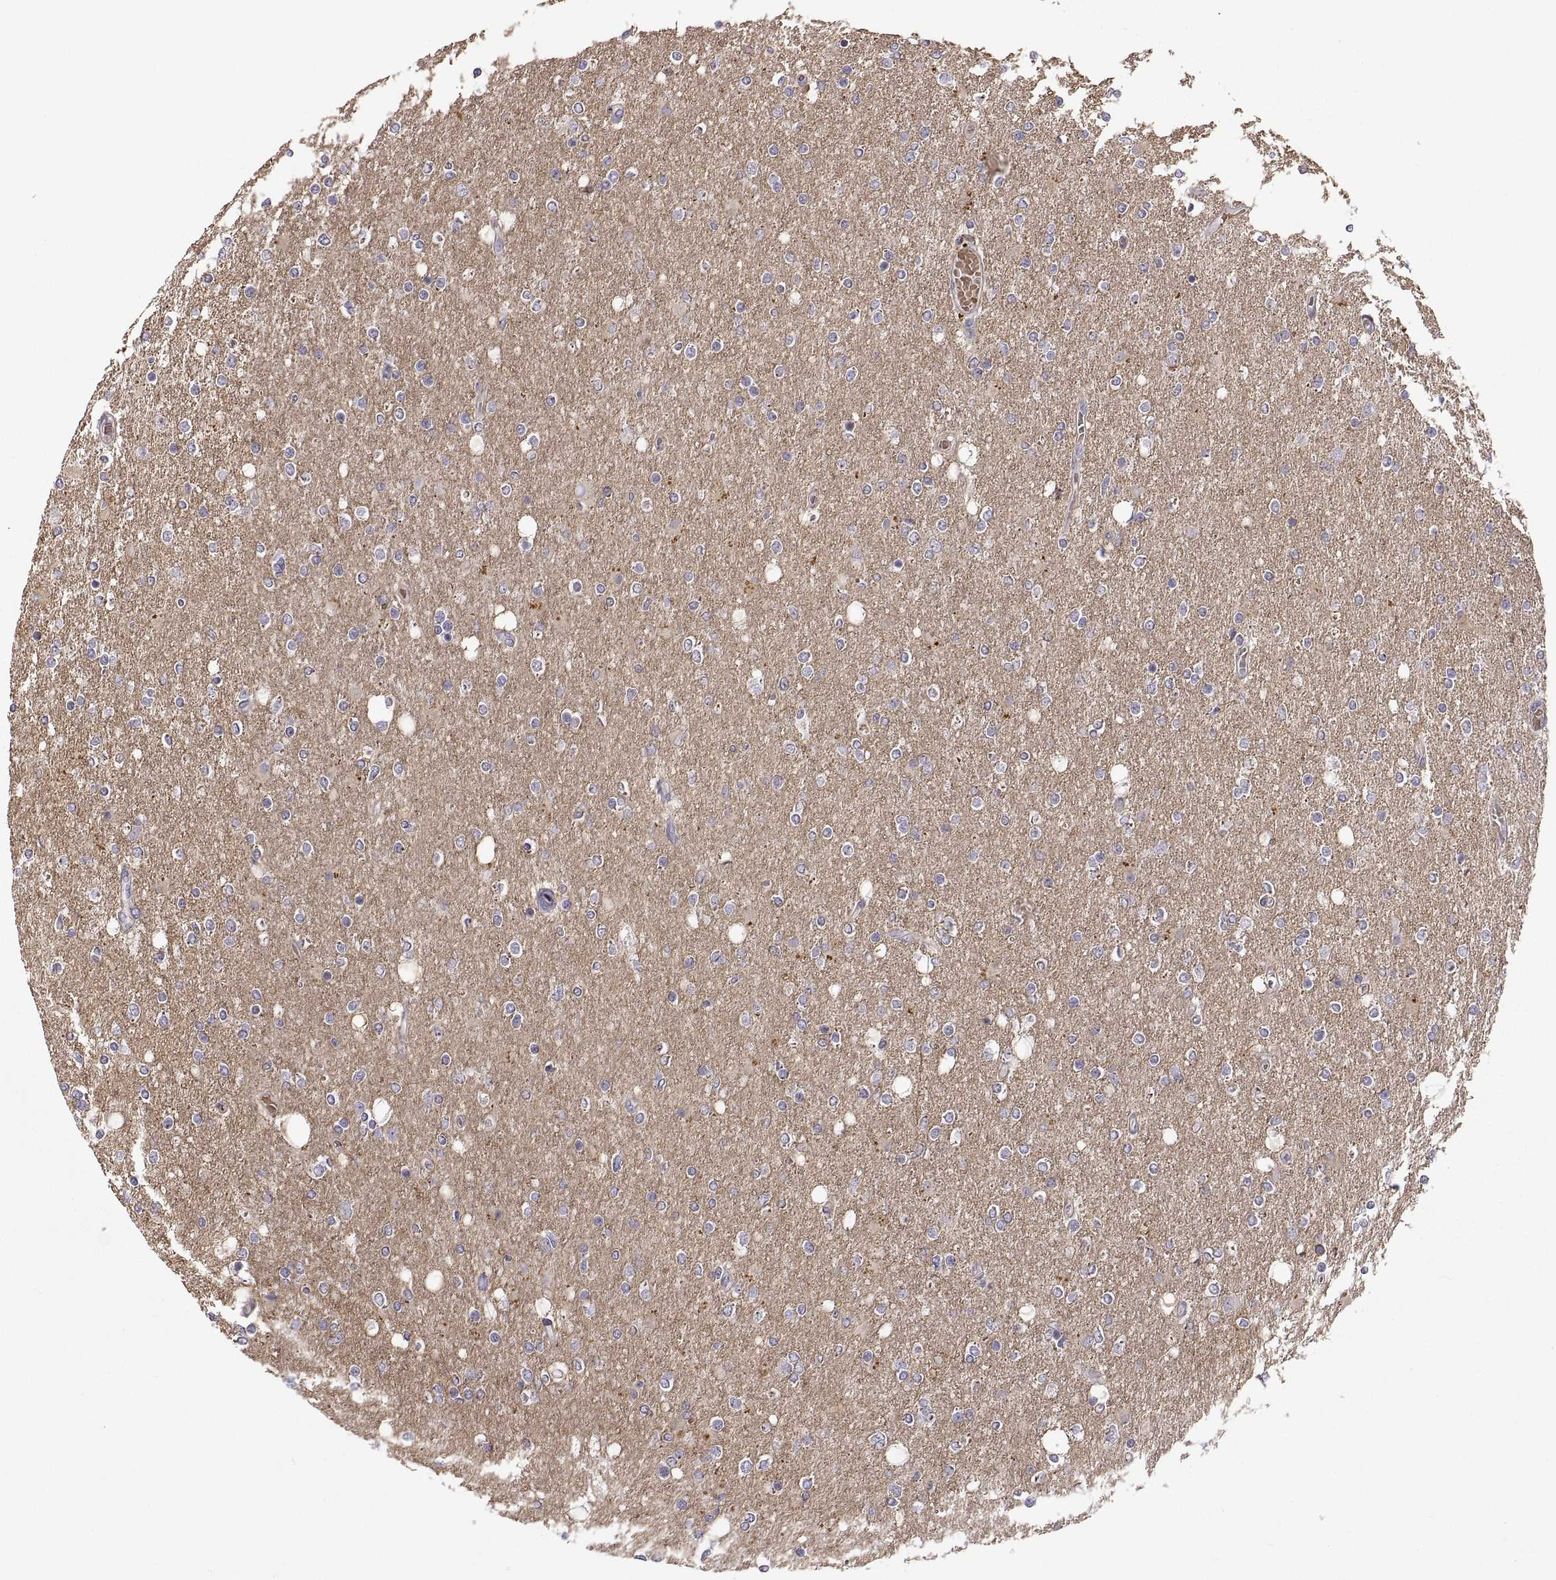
{"staining": {"intensity": "negative", "quantity": "none", "location": "none"}, "tissue": "glioma", "cell_type": "Tumor cells", "image_type": "cancer", "snomed": [{"axis": "morphology", "description": "Glioma, malignant, High grade"}, {"axis": "topography", "description": "Cerebral cortex"}], "caption": "This histopathology image is of glioma stained with immunohistochemistry (IHC) to label a protein in brown with the nuclei are counter-stained blue. There is no staining in tumor cells.", "gene": "MEIOC", "patient": {"sex": "male", "age": 70}}